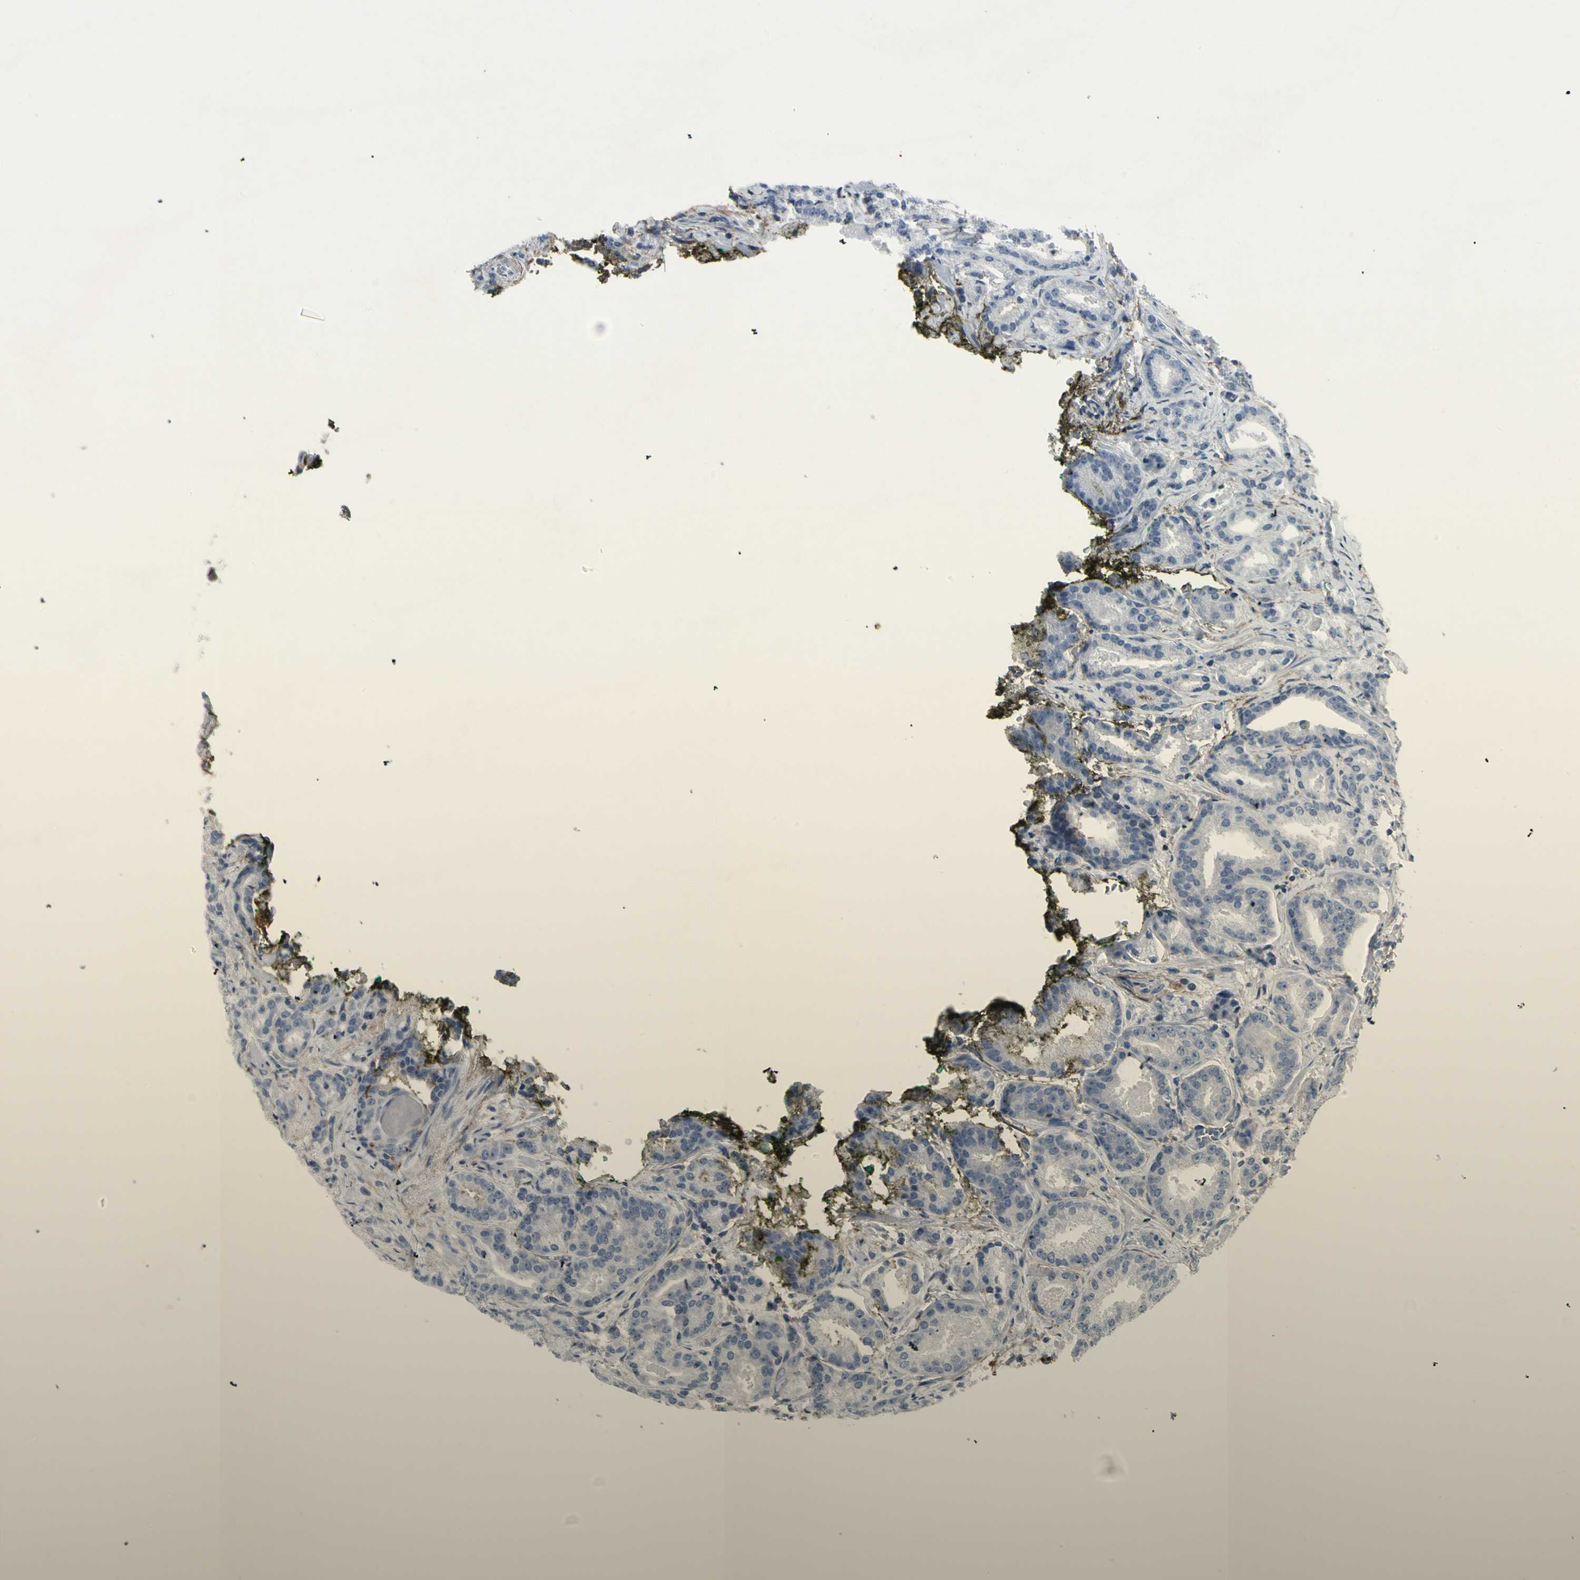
{"staining": {"intensity": "negative", "quantity": "none", "location": "none"}, "tissue": "prostate cancer", "cell_type": "Tumor cells", "image_type": "cancer", "snomed": [{"axis": "morphology", "description": "Adenocarcinoma, Low grade"}, {"axis": "topography", "description": "Prostate"}], "caption": "Prostate cancer was stained to show a protein in brown. There is no significant positivity in tumor cells.", "gene": "PIGR", "patient": {"sex": "male", "age": 63}}